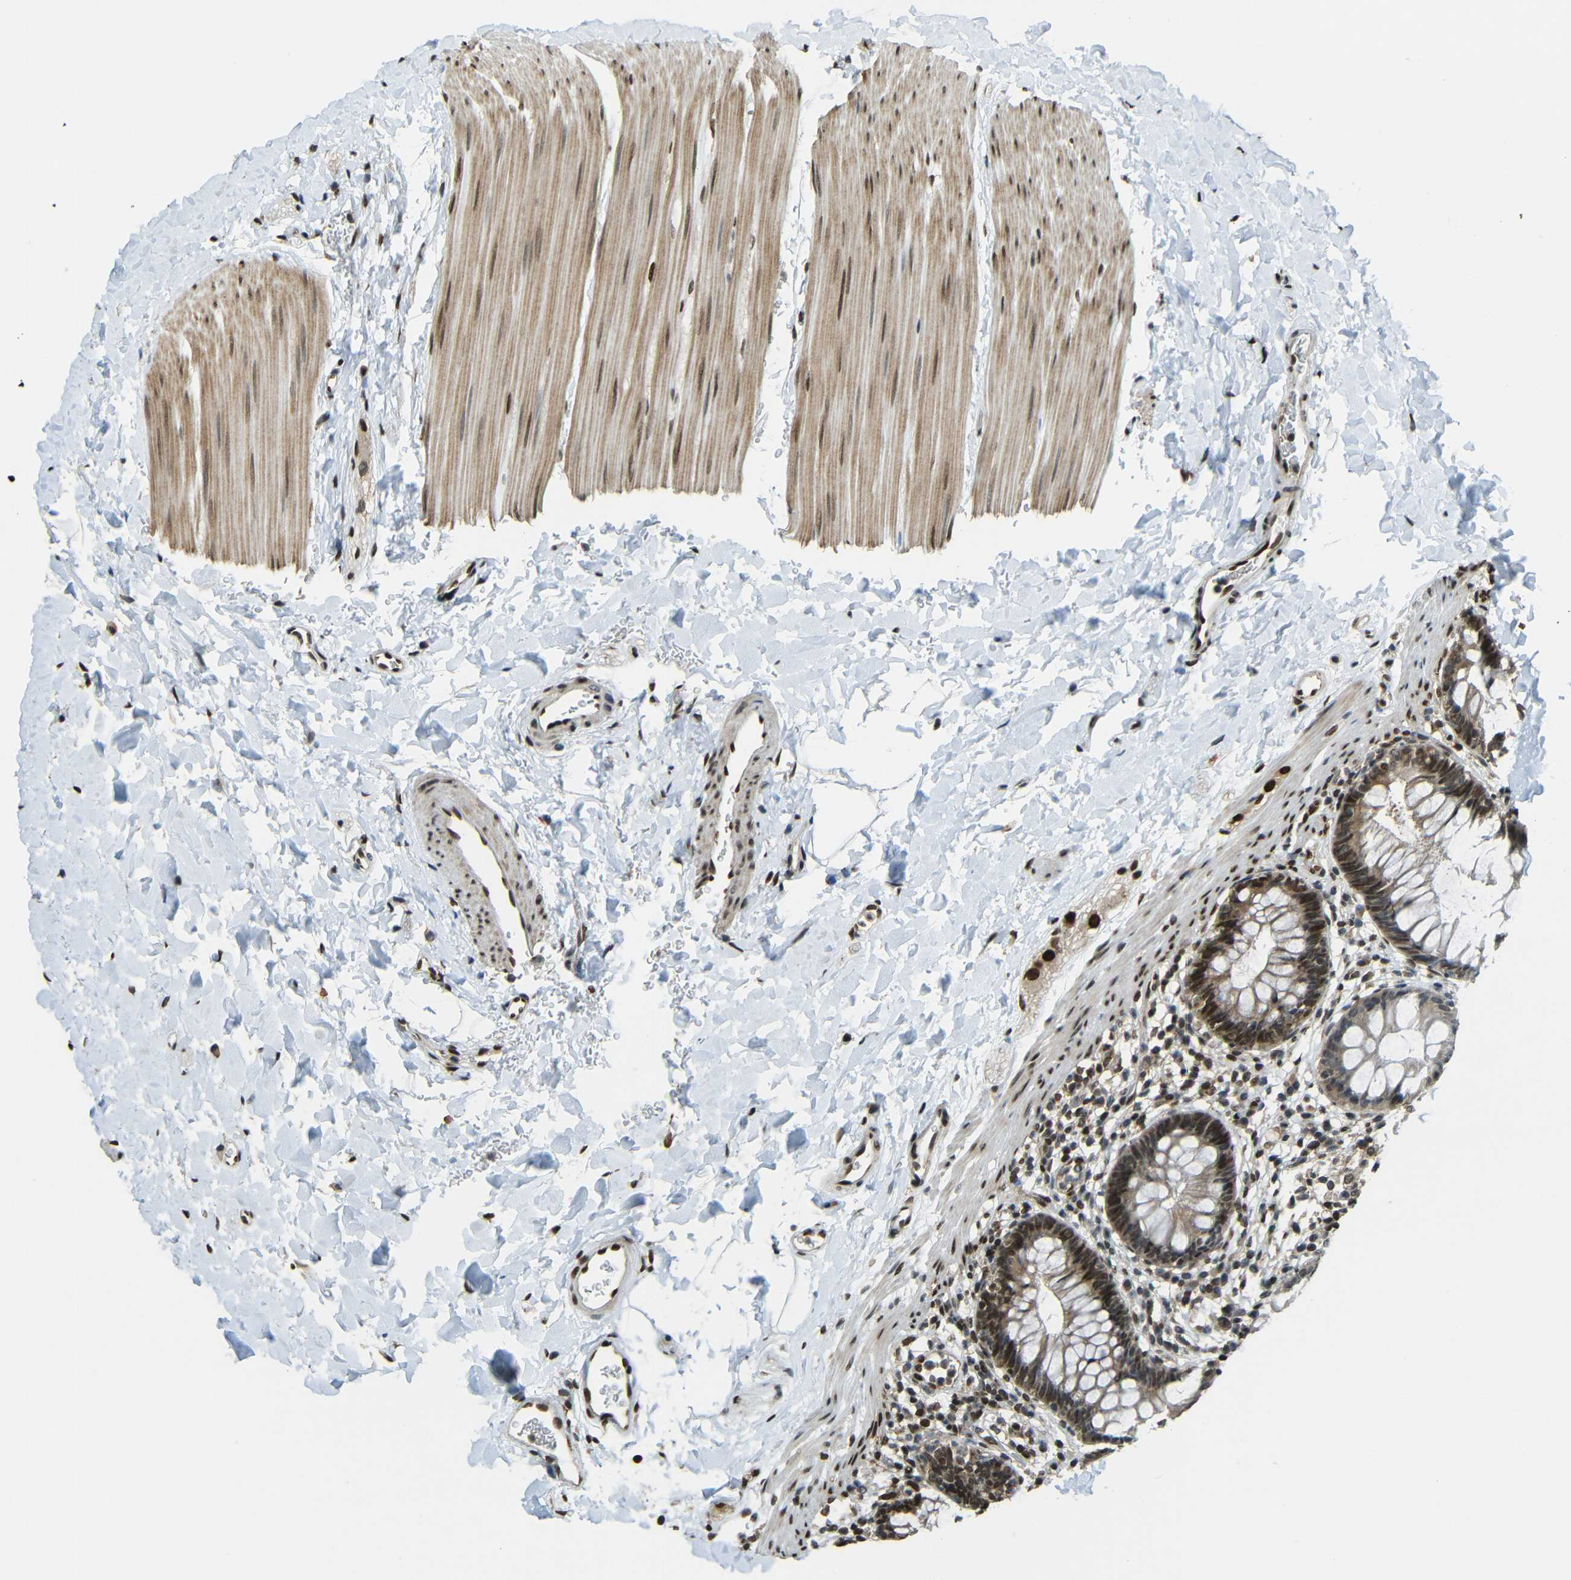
{"staining": {"intensity": "moderate", "quantity": "25%-75%", "location": "cytoplasmic/membranous,nuclear"}, "tissue": "rectum", "cell_type": "Glandular cells", "image_type": "normal", "snomed": [{"axis": "morphology", "description": "Normal tissue, NOS"}, {"axis": "topography", "description": "Rectum"}], "caption": "The immunohistochemical stain highlights moderate cytoplasmic/membranous,nuclear staining in glandular cells of unremarkable rectum. (Stains: DAB in brown, nuclei in blue, Microscopy: brightfield microscopy at high magnification).", "gene": "PSIP1", "patient": {"sex": "female", "age": 24}}